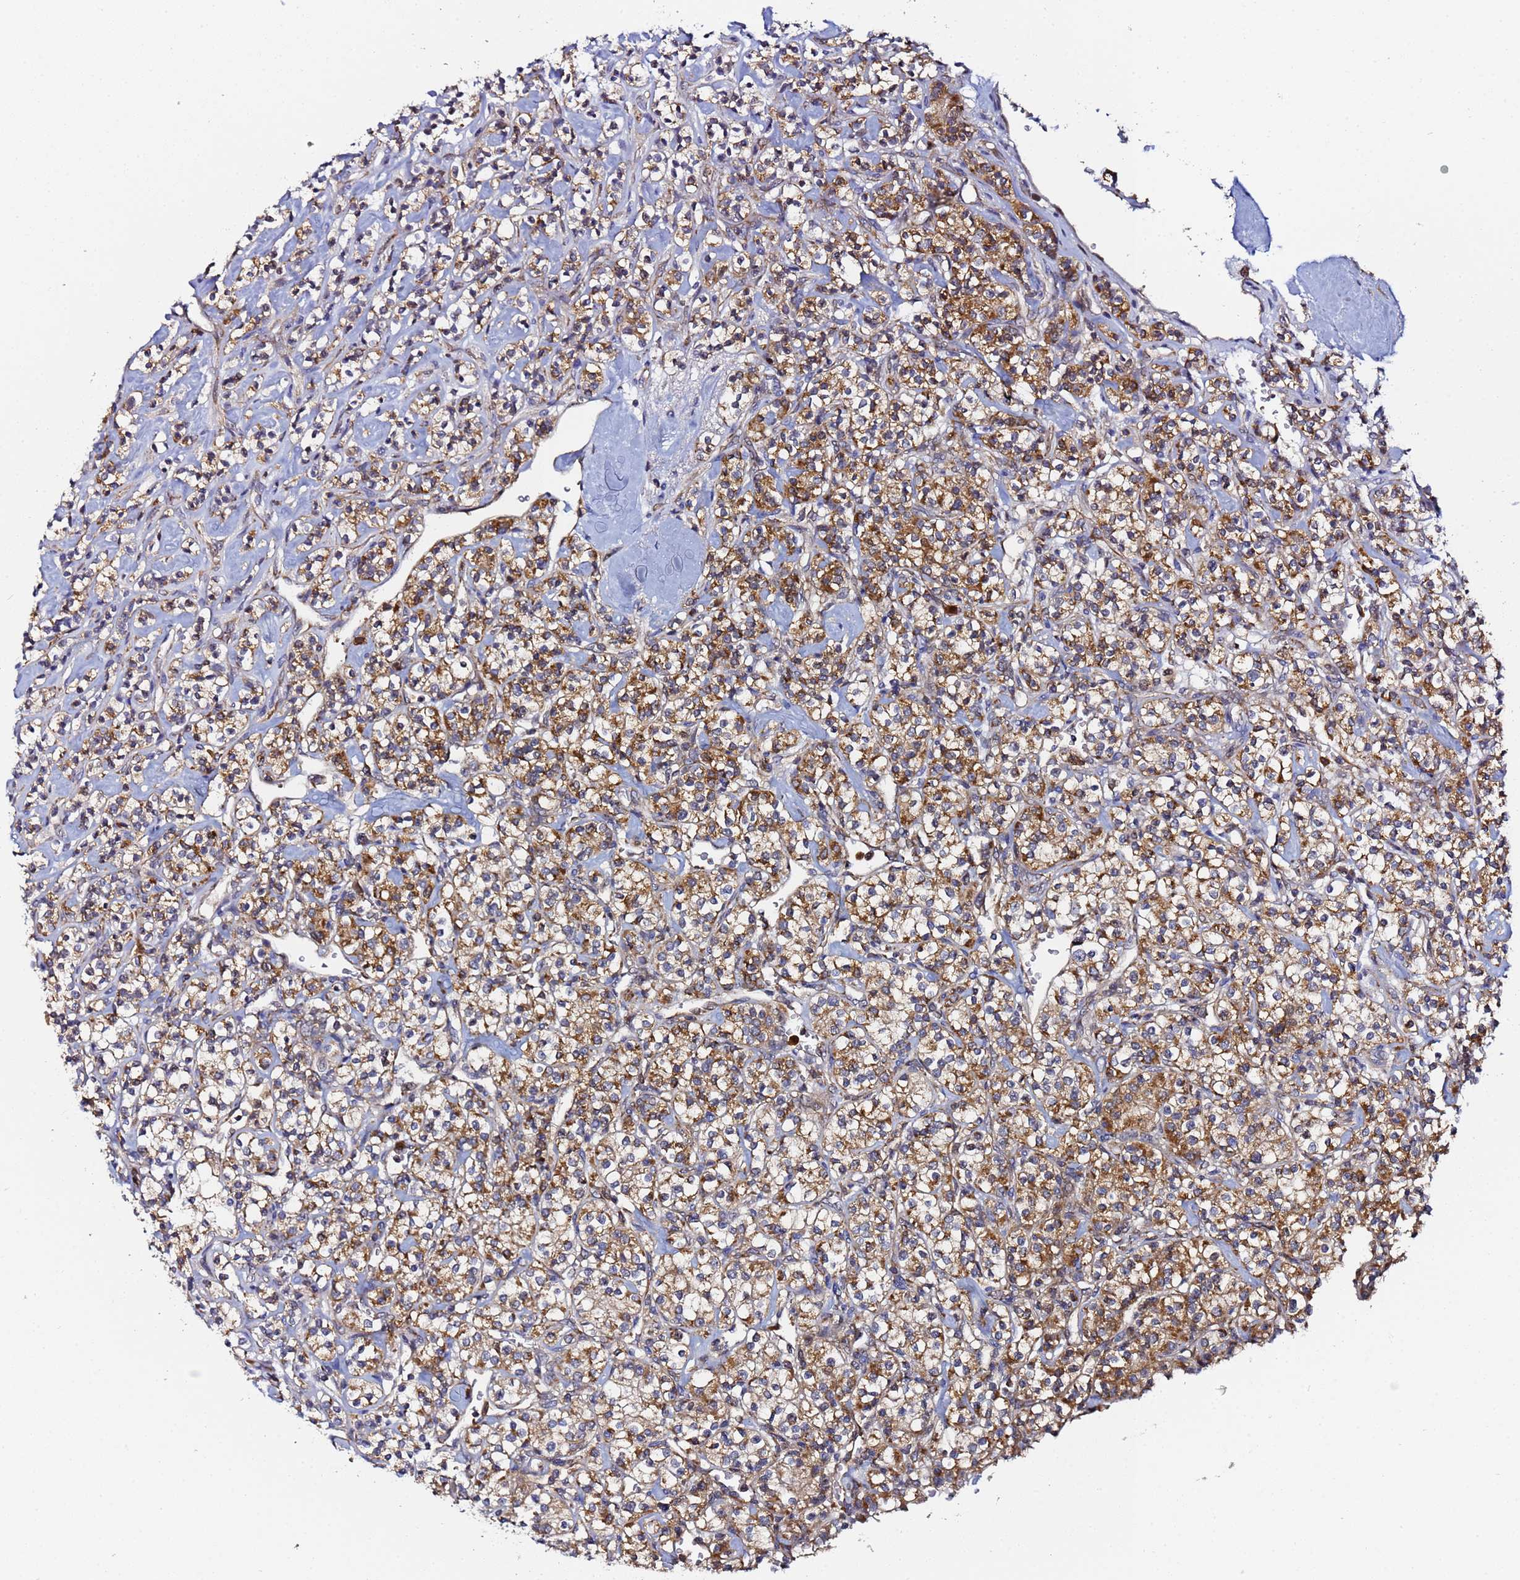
{"staining": {"intensity": "moderate", "quantity": ">75%", "location": "cytoplasmic/membranous"}, "tissue": "renal cancer", "cell_type": "Tumor cells", "image_type": "cancer", "snomed": [{"axis": "morphology", "description": "Adenocarcinoma, NOS"}, {"axis": "topography", "description": "Kidney"}], "caption": "This is a histology image of immunohistochemistry staining of renal cancer (adenocarcinoma), which shows moderate positivity in the cytoplasmic/membranous of tumor cells.", "gene": "CCDC127", "patient": {"sex": "male", "age": 77}}